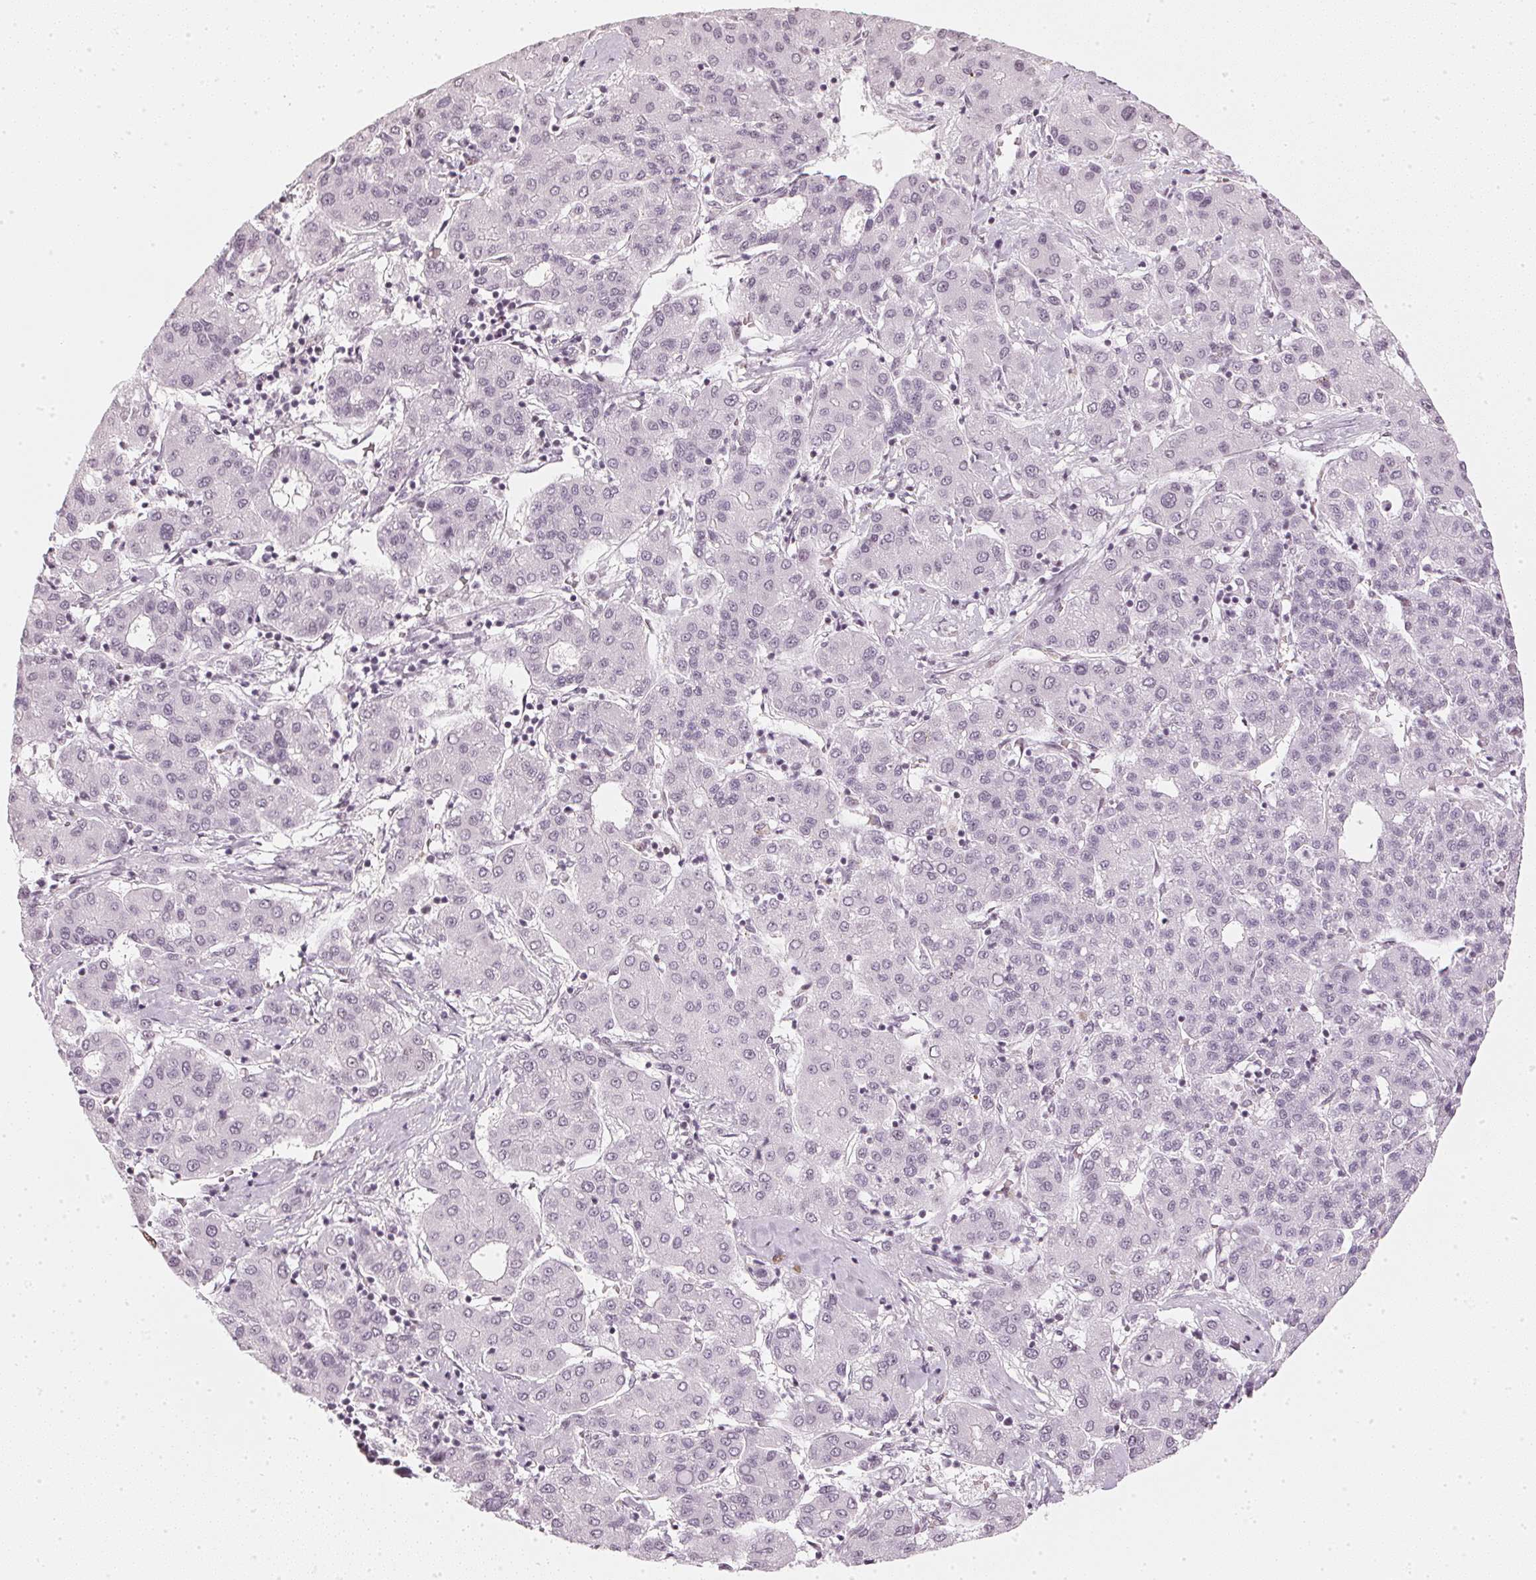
{"staining": {"intensity": "negative", "quantity": "none", "location": "none"}, "tissue": "liver cancer", "cell_type": "Tumor cells", "image_type": "cancer", "snomed": [{"axis": "morphology", "description": "Carcinoma, Hepatocellular, NOS"}, {"axis": "topography", "description": "Liver"}], "caption": "Immunohistochemical staining of human hepatocellular carcinoma (liver) shows no significant positivity in tumor cells. (DAB (3,3'-diaminobenzidine) immunohistochemistry, high magnification).", "gene": "DNAJC6", "patient": {"sex": "male", "age": 65}}